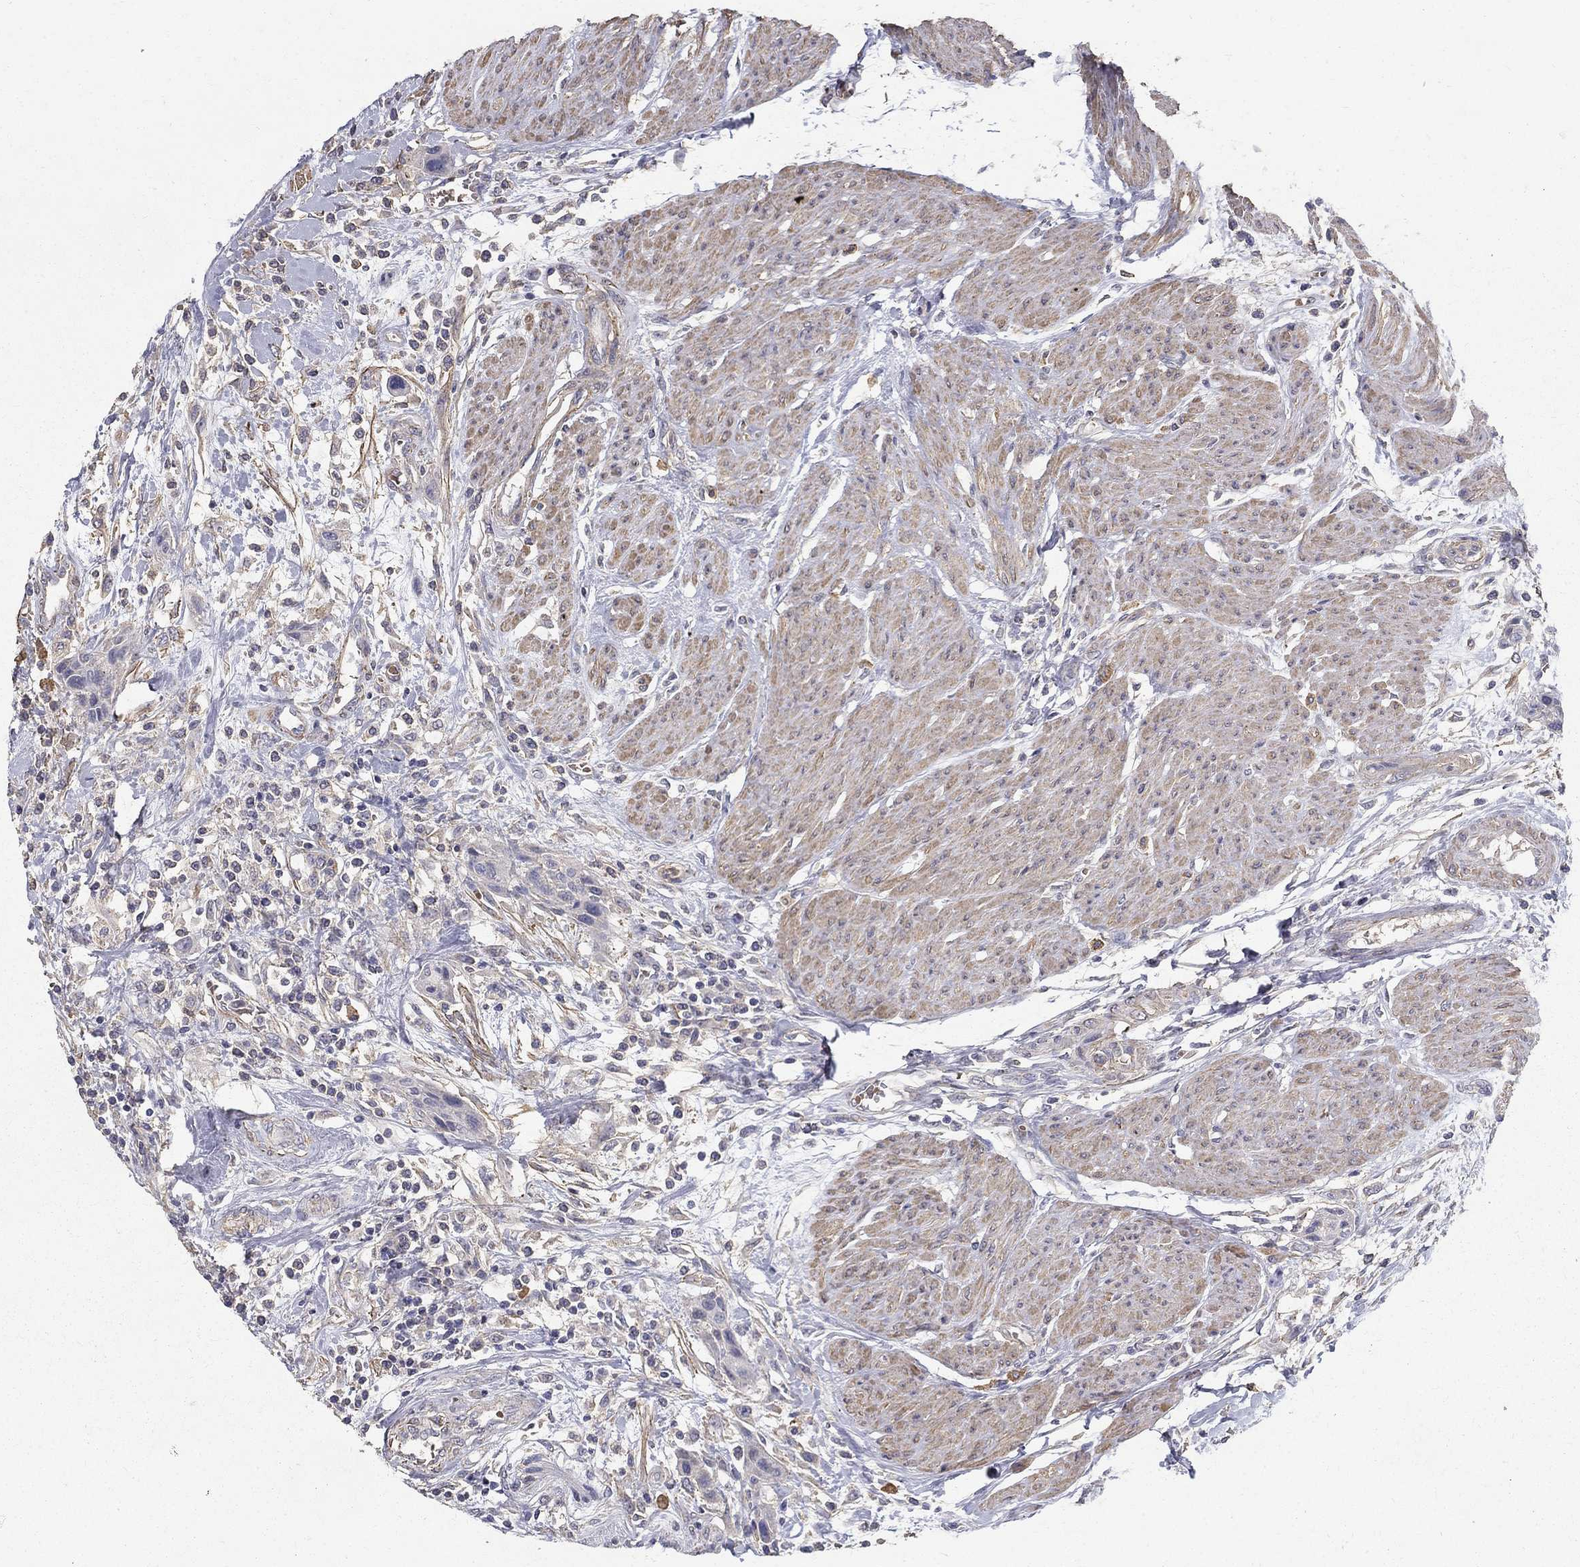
{"staining": {"intensity": "negative", "quantity": "none", "location": "none"}, "tissue": "urothelial cancer", "cell_type": "Tumor cells", "image_type": "cancer", "snomed": [{"axis": "morphology", "description": "Urothelial carcinoma, High grade"}, {"axis": "topography", "description": "Urinary bladder"}], "caption": "A micrograph of human urothelial cancer is negative for staining in tumor cells.", "gene": "MPP2", "patient": {"sex": "male", "age": 35}}